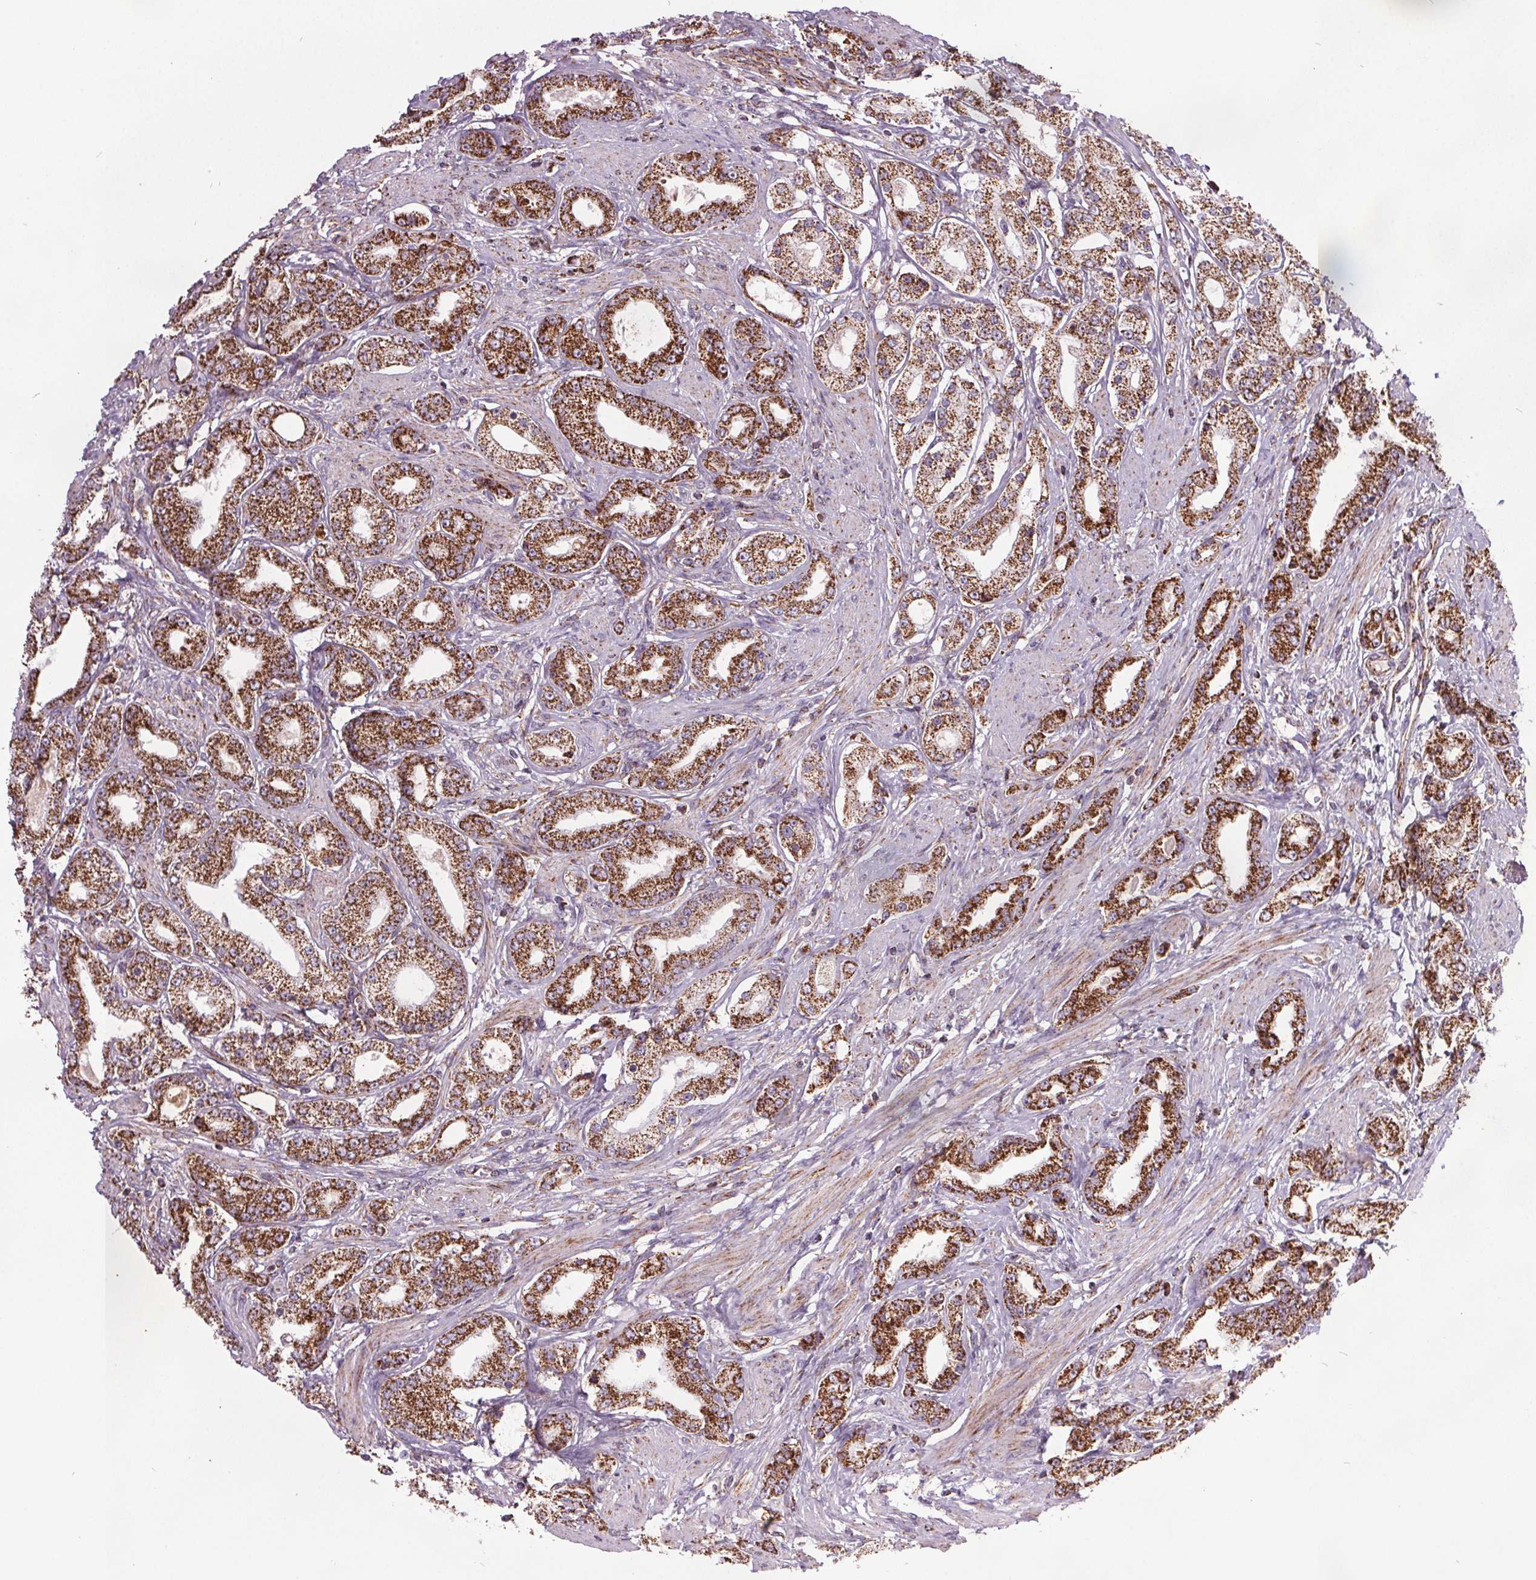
{"staining": {"intensity": "strong", "quantity": ">75%", "location": "cytoplasmic/membranous"}, "tissue": "prostate cancer", "cell_type": "Tumor cells", "image_type": "cancer", "snomed": [{"axis": "morphology", "description": "Adenocarcinoma, High grade"}, {"axis": "topography", "description": "Prostate"}], "caption": "The photomicrograph reveals immunohistochemical staining of prostate cancer (adenocarcinoma (high-grade)). There is strong cytoplasmic/membranous positivity is appreciated in approximately >75% of tumor cells. (brown staining indicates protein expression, while blue staining denotes nuclei).", "gene": "NDUFS6", "patient": {"sex": "male", "age": 67}}